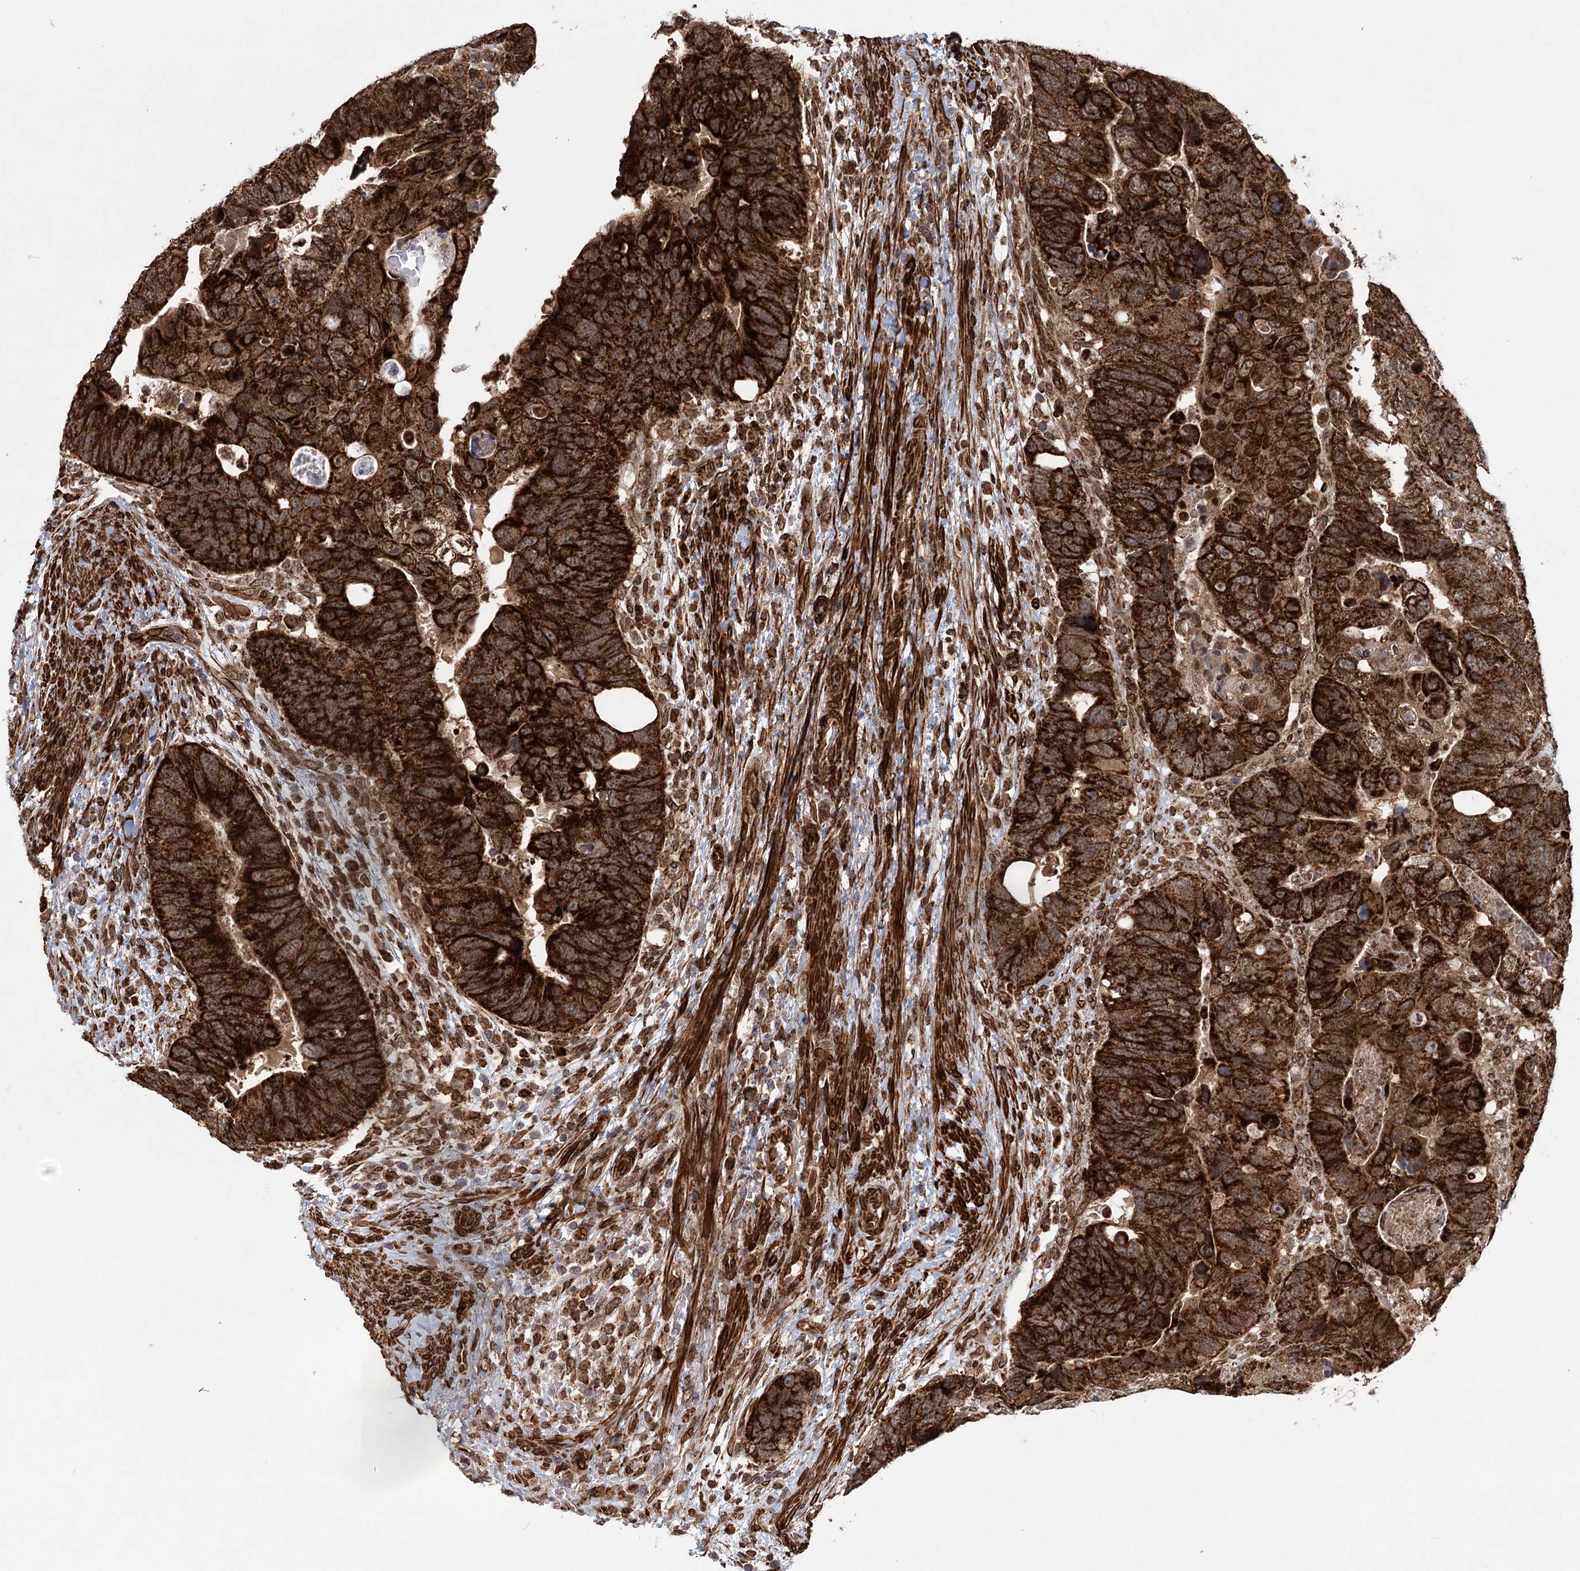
{"staining": {"intensity": "strong", "quantity": ">75%", "location": "cytoplasmic/membranous"}, "tissue": "colorectal cancer", "cell_type": "Tumor cells", "image_type": "cancer", "snomed": [{"axis": "morphology", "description": "Adenocarcinoma, NOS"}, {"axis": "topography", "description": "Rectum"}], "caption": "This is an image of immunohistochemistry (IHC) staining of colorectal cancer, which shows strong staining in the cytoplasmic/membranous of tumor cells.", "gene": "BCKDHA", "patient": {"sex": "male", "age": 59}}